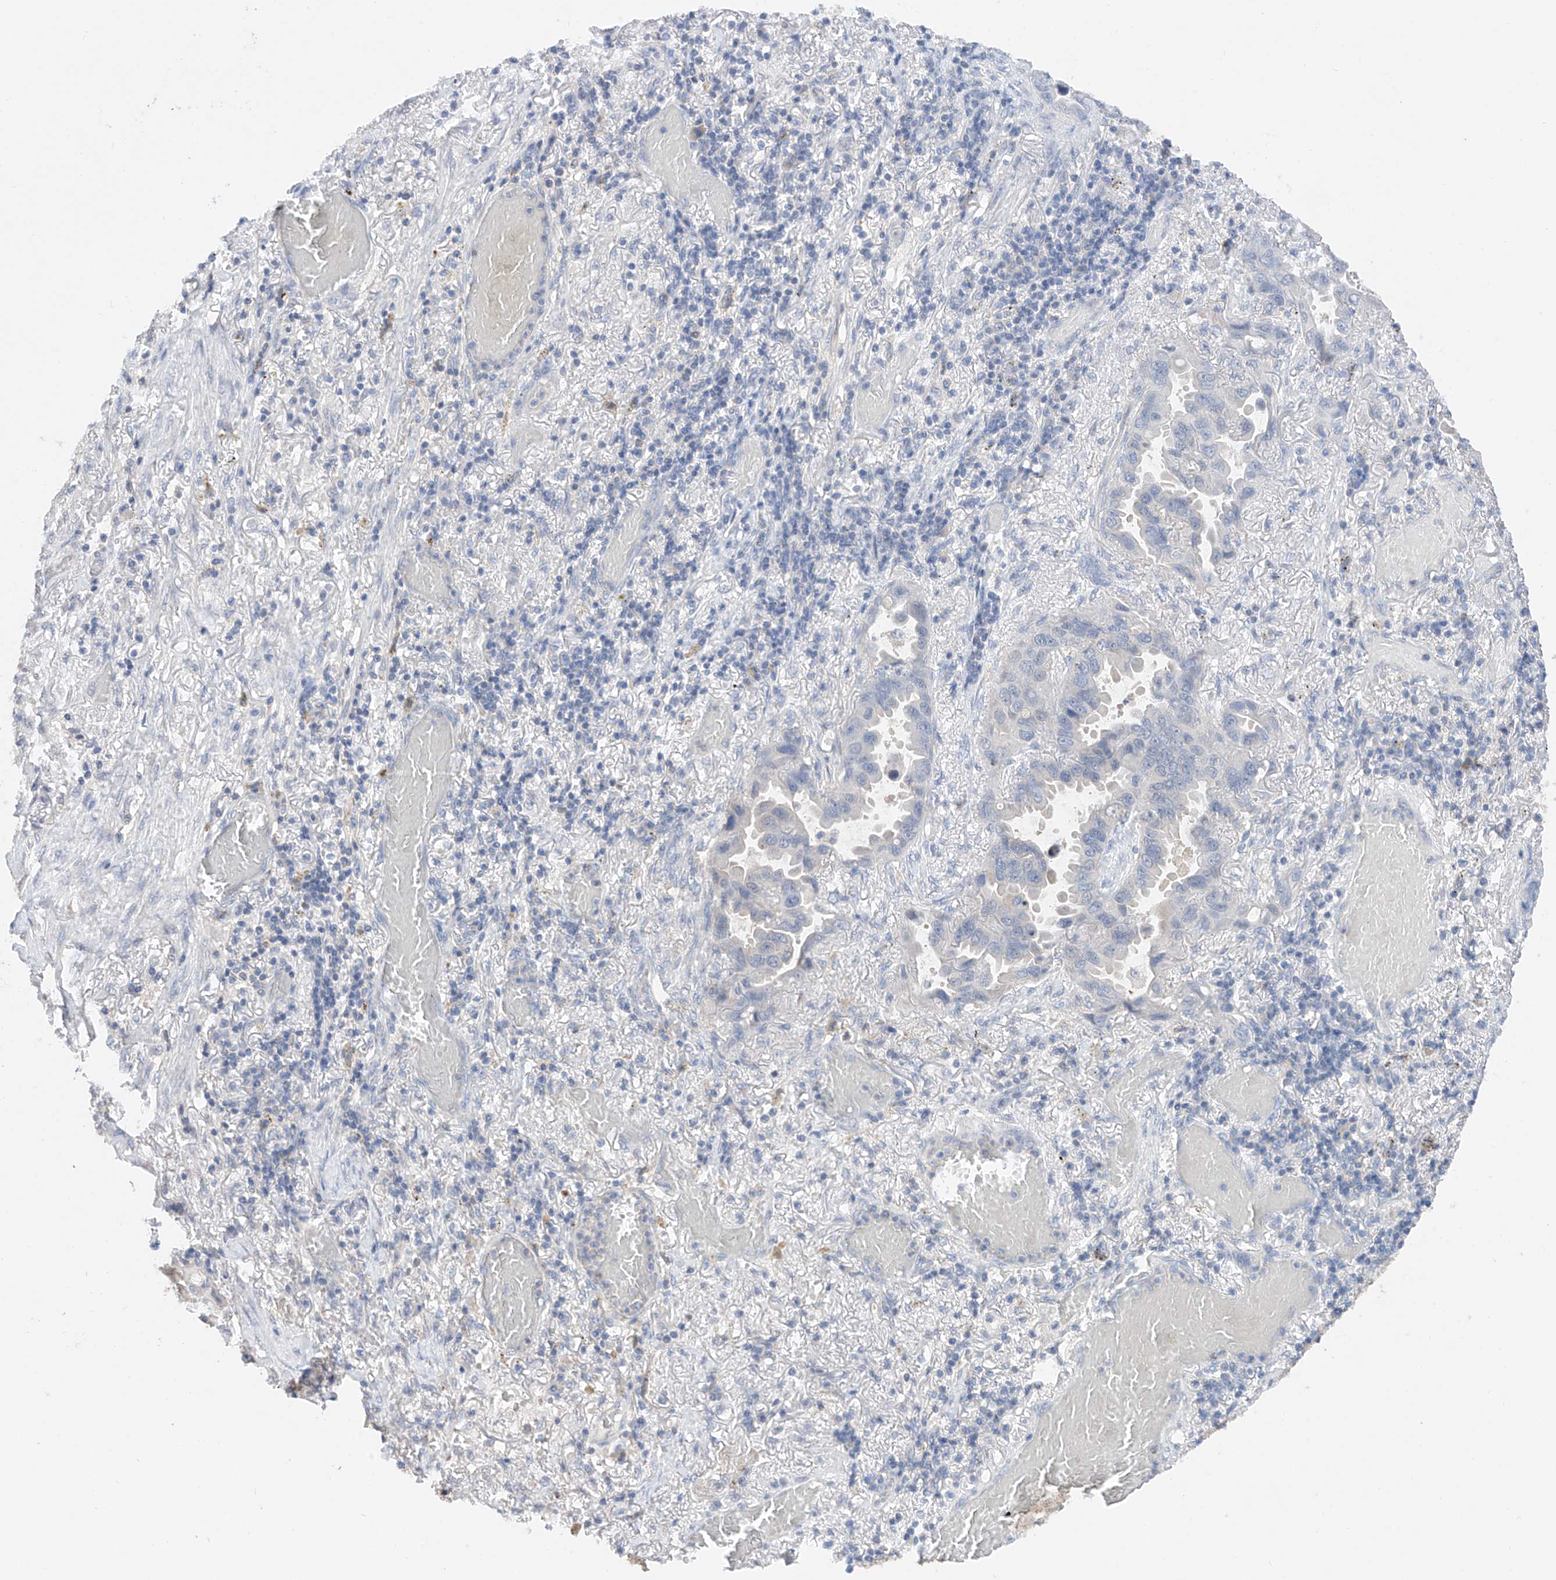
{"staining": {"intensity": "negative", "quantity": "none", "location": "none"}, "tissue": "lung cancer", "cell_type": "Tumor cells", "image_type": "cancer", "snomed": [{"axis": "morphology", "description": "Adenocarcinoma, NOS"}, {"axis": "topography", "description": "Lung"}], "caption": "Photomicrograph shows no protein staining in tumor cells of lung adenocarcinoma tissue.", "gene": "FUCA2", "patient": {"sex": "male", "age": 64}}